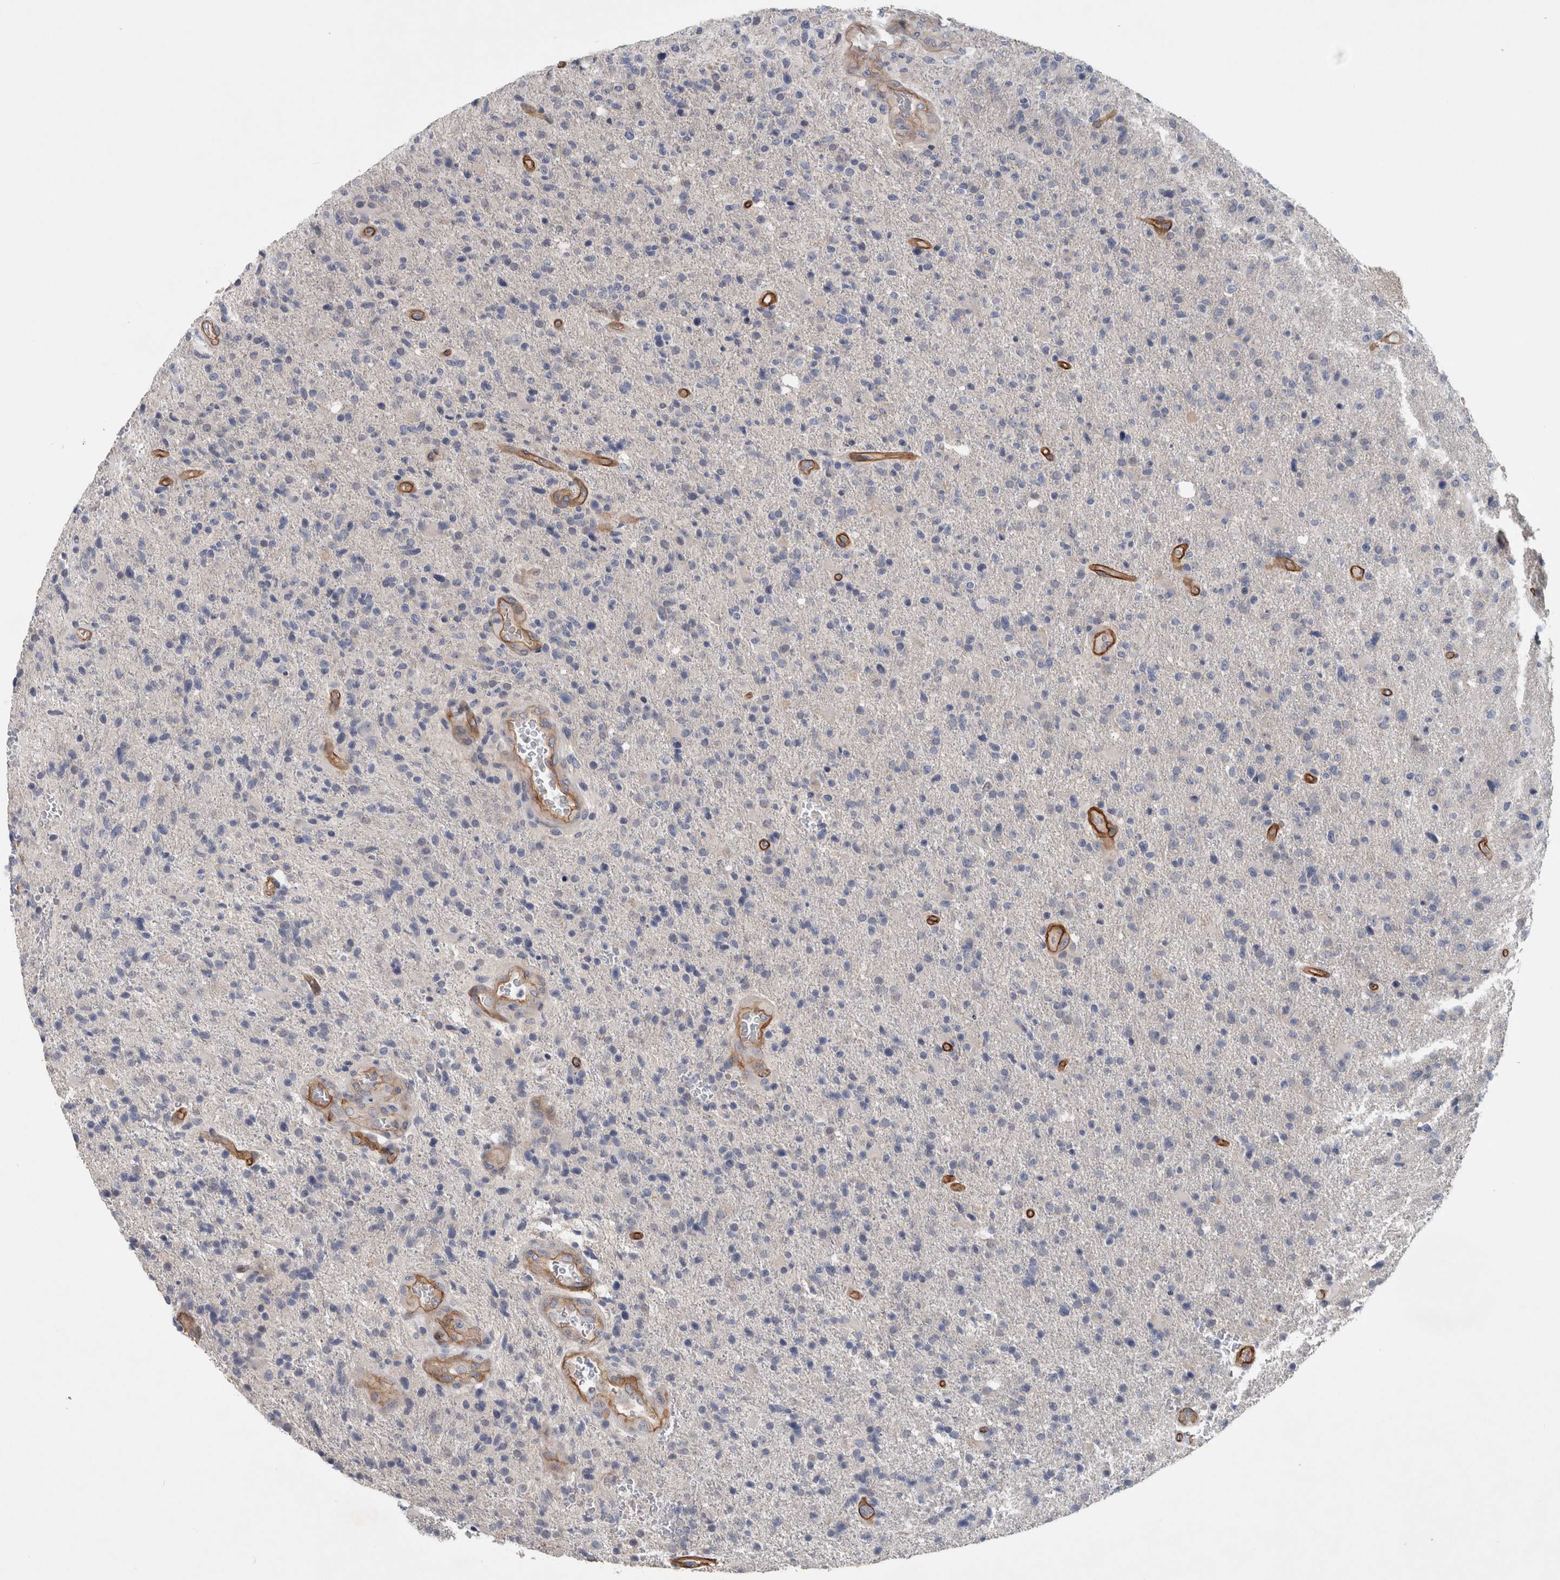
{"staining": {"intensity": "negative", "quantity": "none", "location": "none"}, "tissue": "glioma", "cell_type": "Tumor cells", "image_type": "cancer", "snomed": [{"axis": "morphology", "description": "Glioma, malignant, High grade"}, {"axis": "topography", "description": "Brain"}], "caption": "Tumor cells are negative for brown protein staining in glioma. (Stains: DAB immunohistochemistry with hematoxylin counter stain, Microscopy: brightfield microscopy at high magnification).", "gene": "BCAM", "patient": {"sex": "male", "age": 72}}